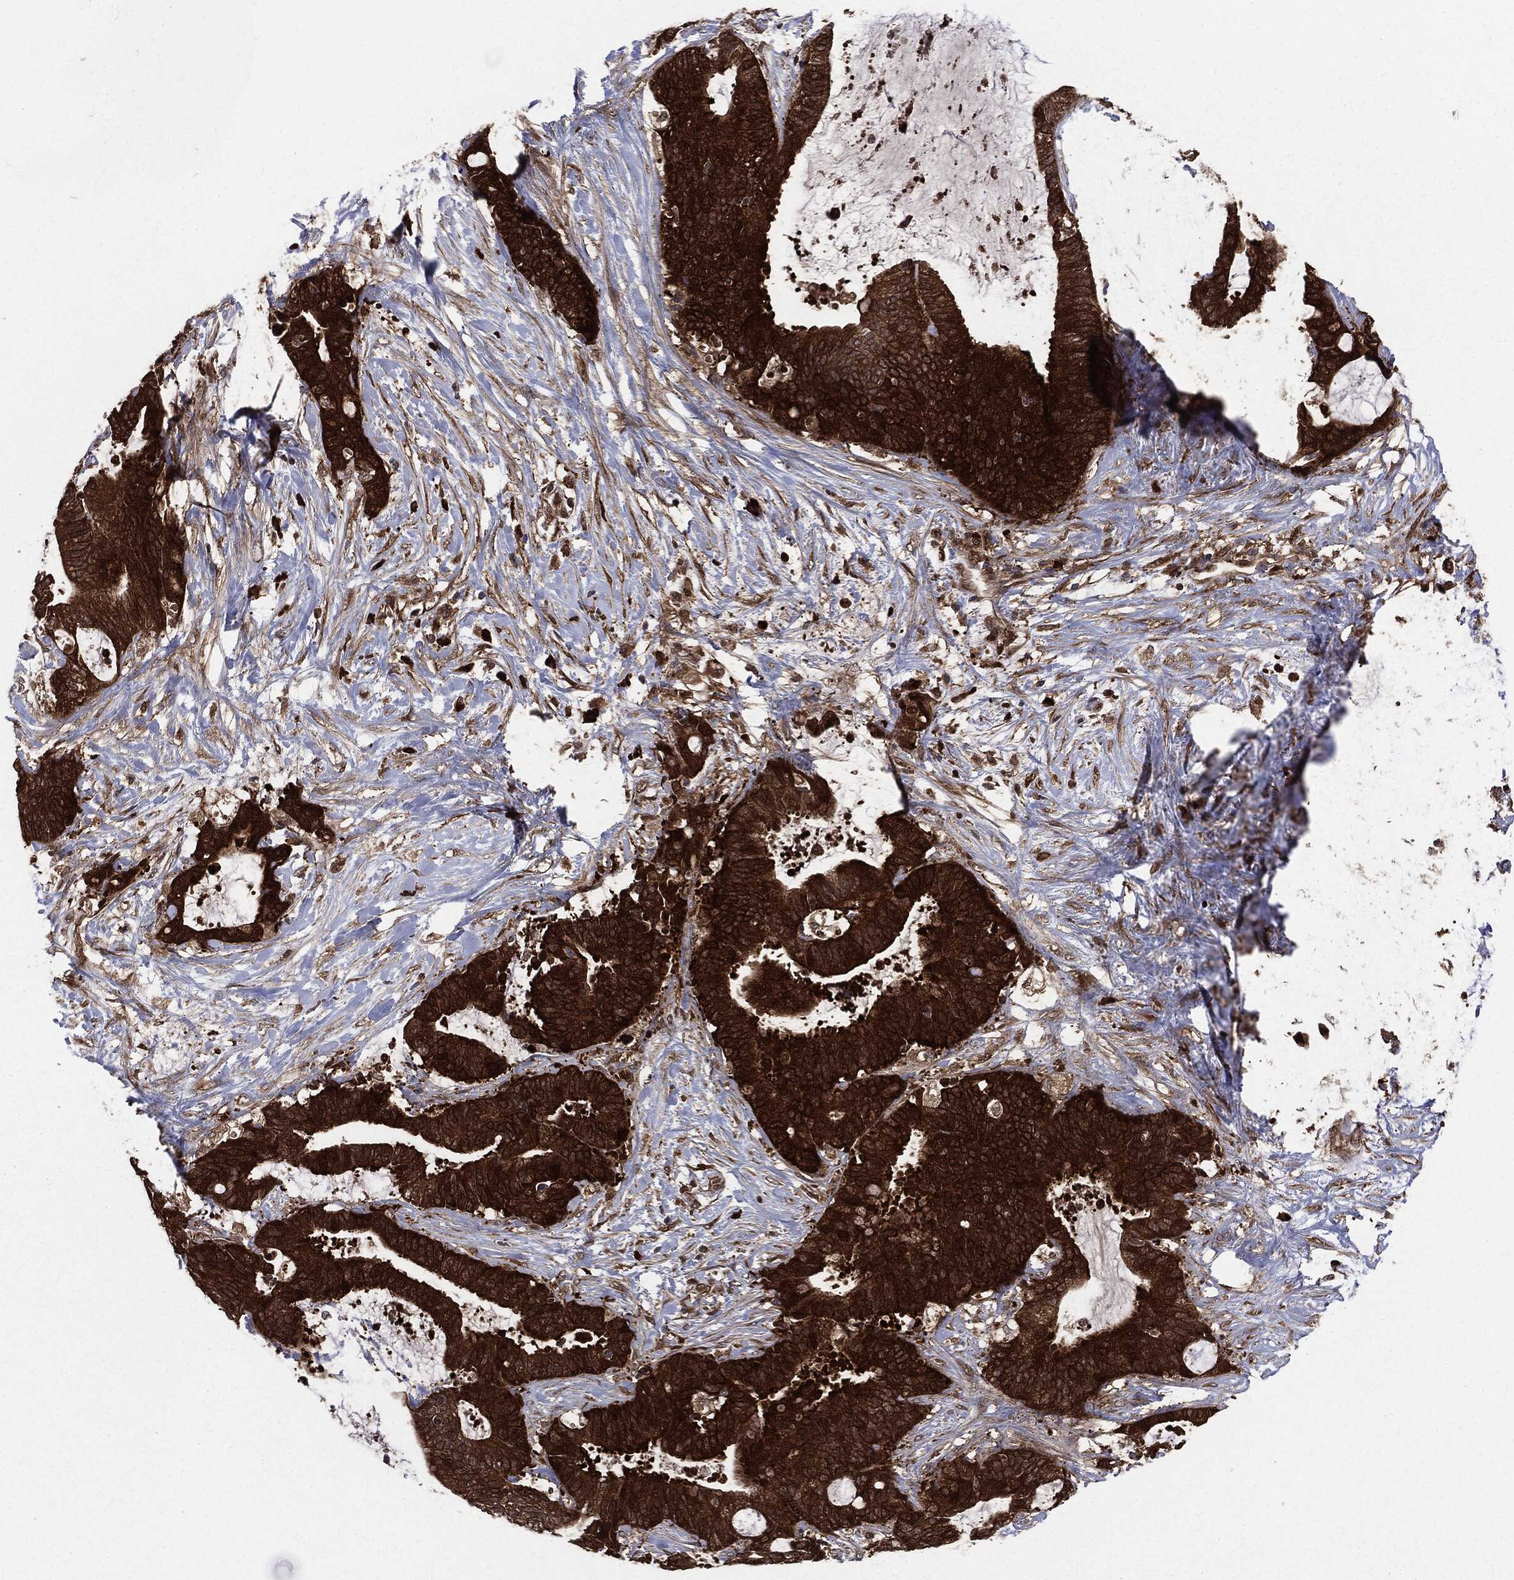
{"staining": {"intensity": "strong", "quantity": ">75%", "location": "cytoplasmic/membranous"}, "tissue": "liver cancer", "cell_type": "Tumor cells", "image_type": "cancer", "snomed": [{"axis": "morphology", "description": "Cholangiocarcinoma"}, {"axis": "topography", "description": "Liver"}], "caption": "Immunohistochemistry (IHC) micrograph of cholangiocarcinoma (liver) stained for a protein (brown), which exhibits high levels of strong cytoplasmic/membranous positivity in approximately >75% of tumor cells.", "gene": "NME1", "patient": {"sex": "female", "age": 73}}